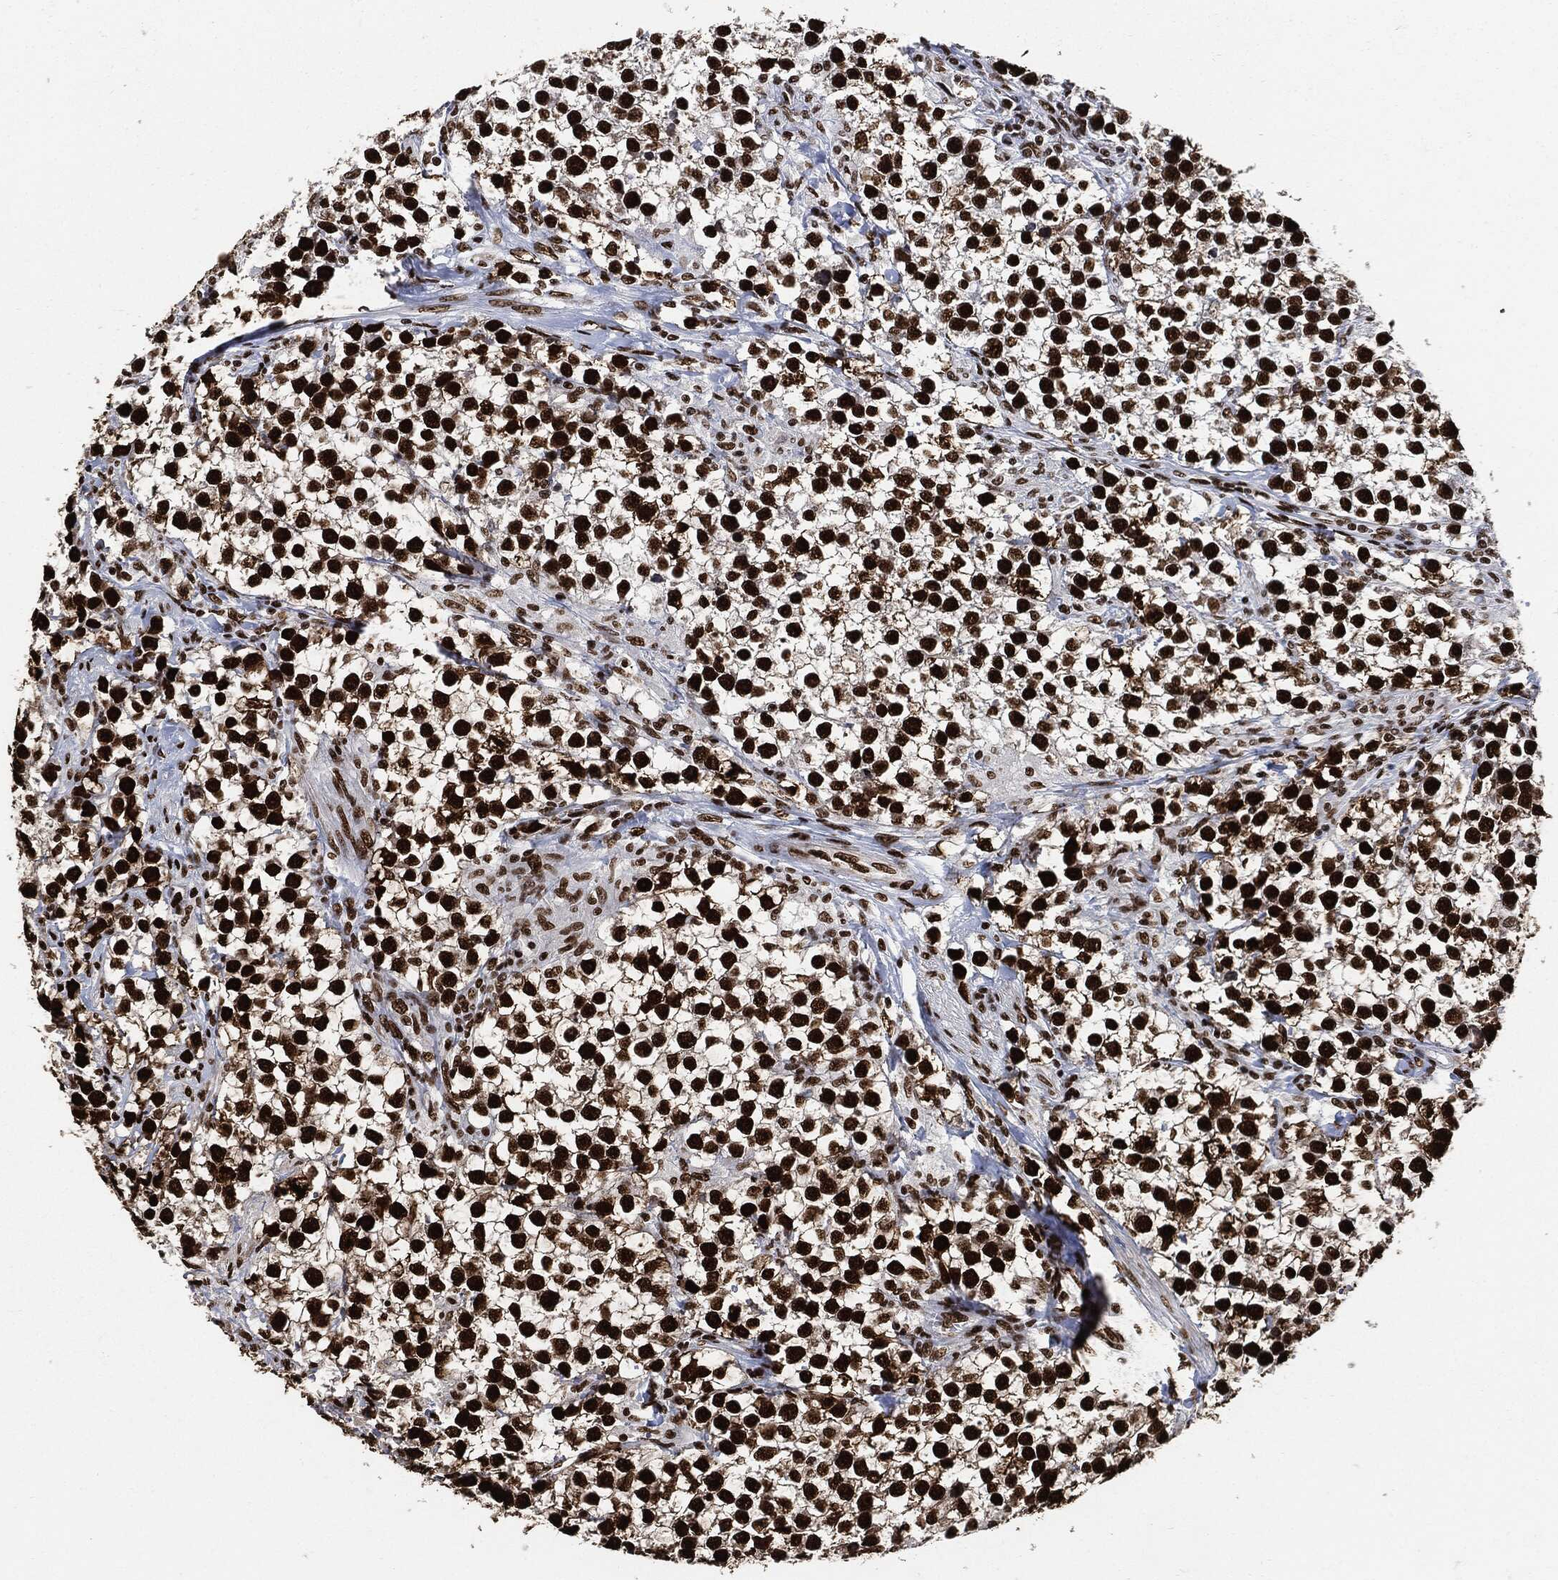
{"staining": {"intensity": "strong", "quantity": ">75%", "location": "nuclear"}, "tissue": "testis cancer", "cell_type": "Tumor cells", "image_type": "cancer", "snomed": [{"axis": "morphology", "description": "Seminoma, NOS"}, {"axis": "topography", "description": "Testis"}], "caption": "Immunohistochemical staining of testis cancer displays high levels of strong nuclear expression in approximately >75% of tumor cells.", "gene": "RECQL", "patient": {"sex": "male", "age": 59}}